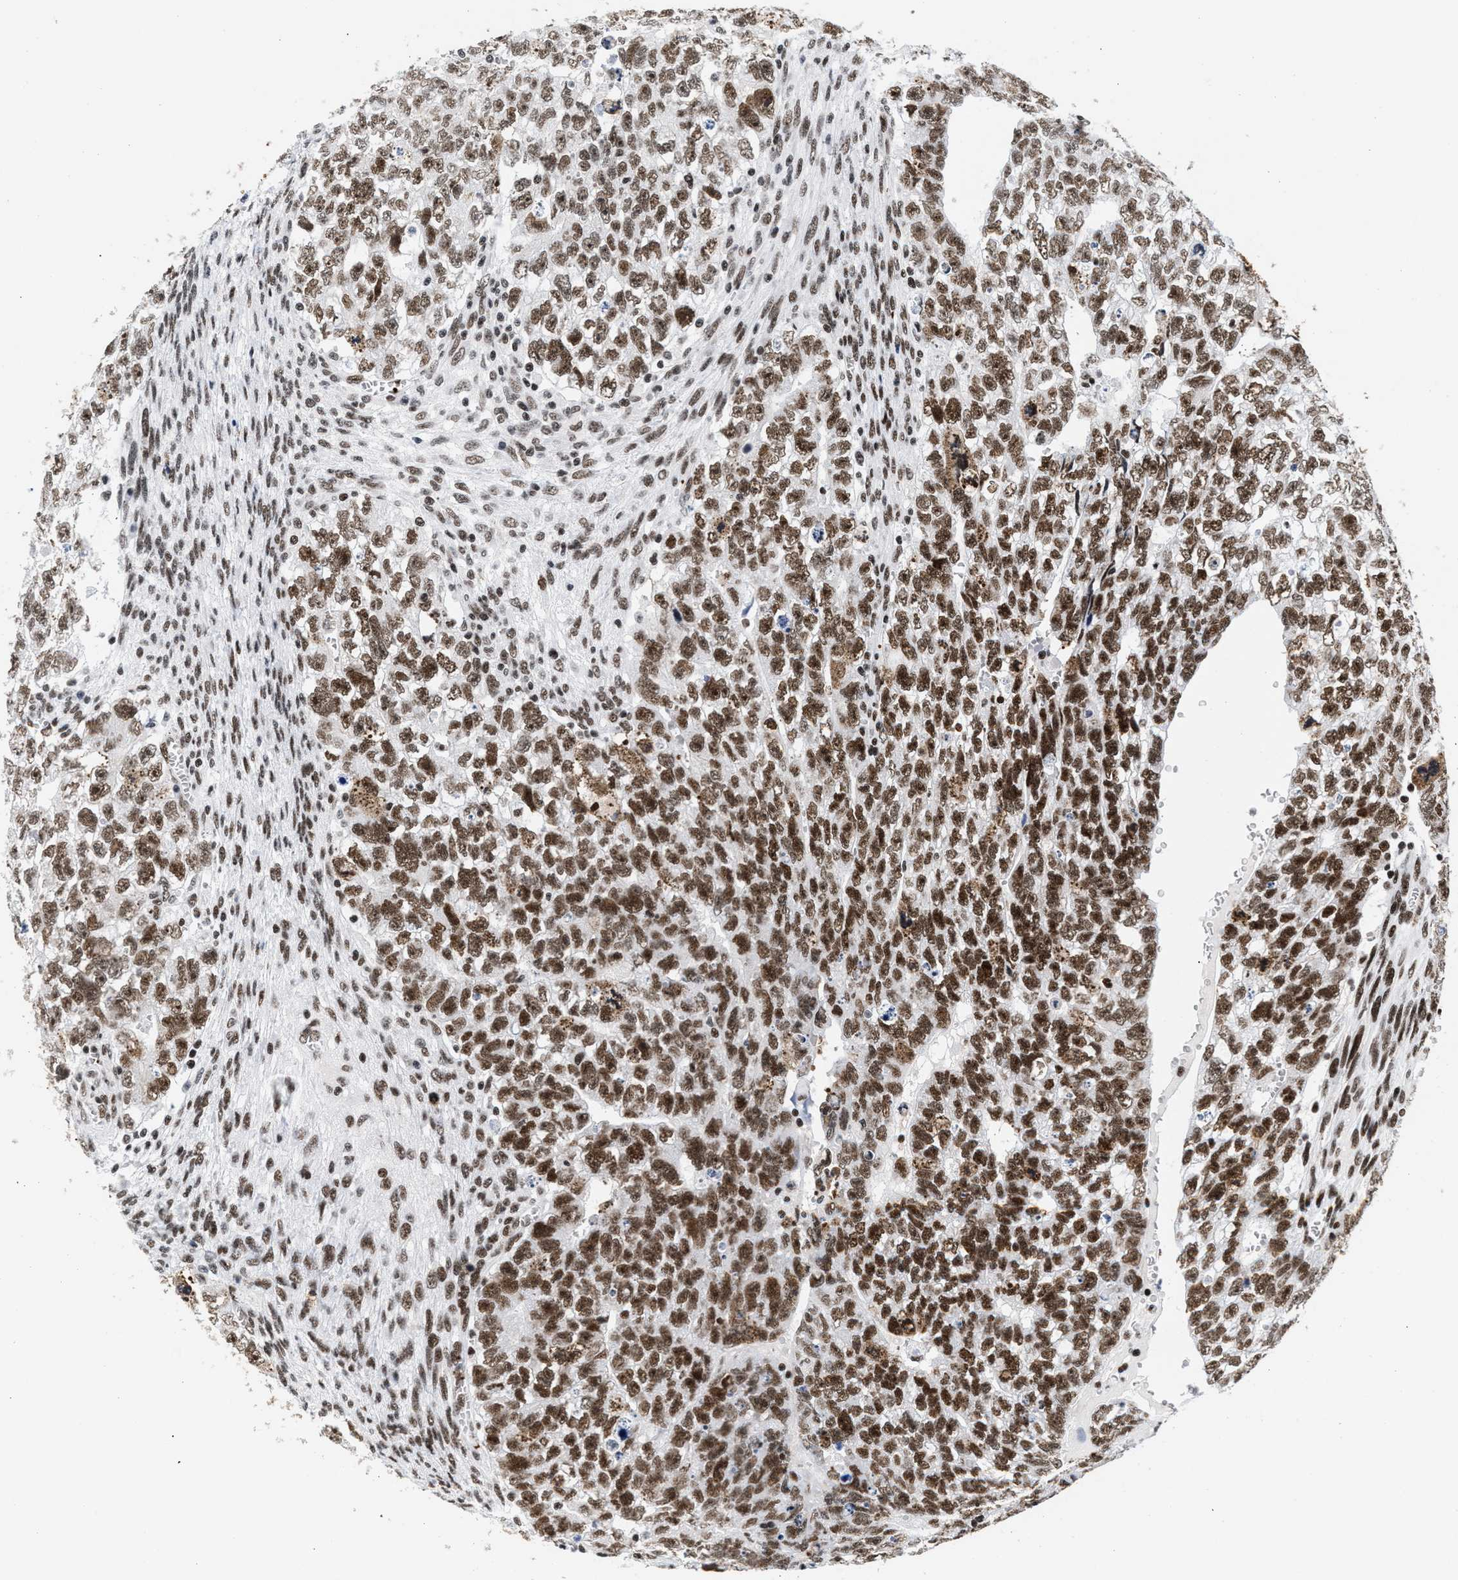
{"staining": {"intensity": "moderate", "quantity": ">75%", "location": "nuclear"}, "tissue": "testis cancer", "cell_type": "Tumor cells", "image_type": "cancer", "snomed": [{"axis": "morphology", "description": "Seminoma, NOS"}, {"axis": "morphology", "description": "Carcinoma, Embryonal, NOS"}, {"axis": "topography", "description": "Testis"}], "caption": "A medium amount of moderate nuclear staining is seen in about >75% of tumor cells in testis embryonal carcinoma tissue.", "gene": "RAD21", "patient": {"sex": "male", "age": 38}}